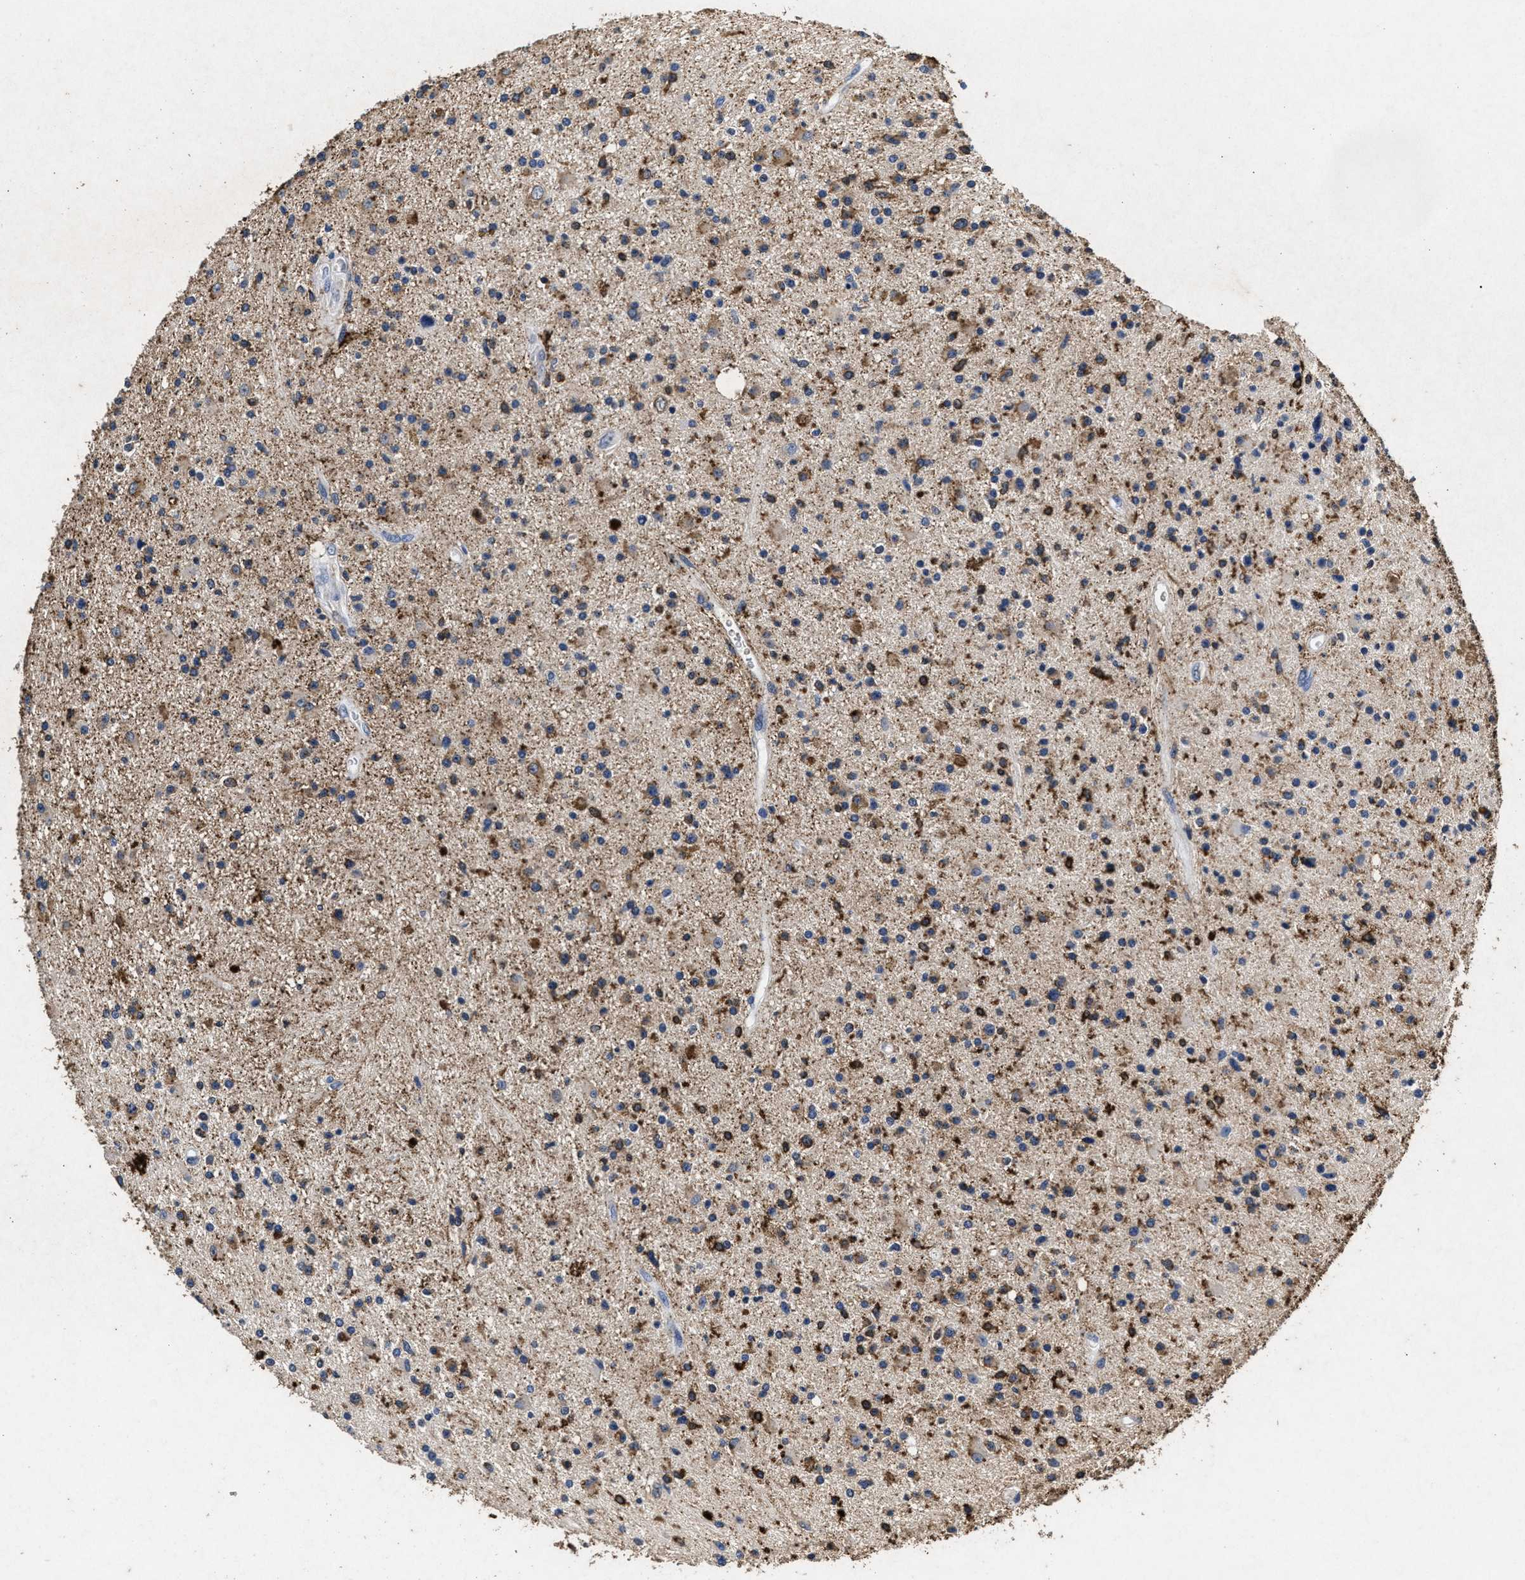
{"staining": {"intensity": "weak", "quantity": ">75%", "location": "cytoplasmic/membranous"}, "tissue": "glioma", "cell_type": "Tumor cells", "image_type": "cancer", "snomed": [{"axis": "morphology", "description": "Glioma, malignant, High grade"}, {"axis": "topography", "description": "Brain"}], "caption": "Glioma stained with a protein marker demonstrates weak staining in tumor cells.", "gene": "LTB4R2", "patient": {"sex": "male", "age": 33}}